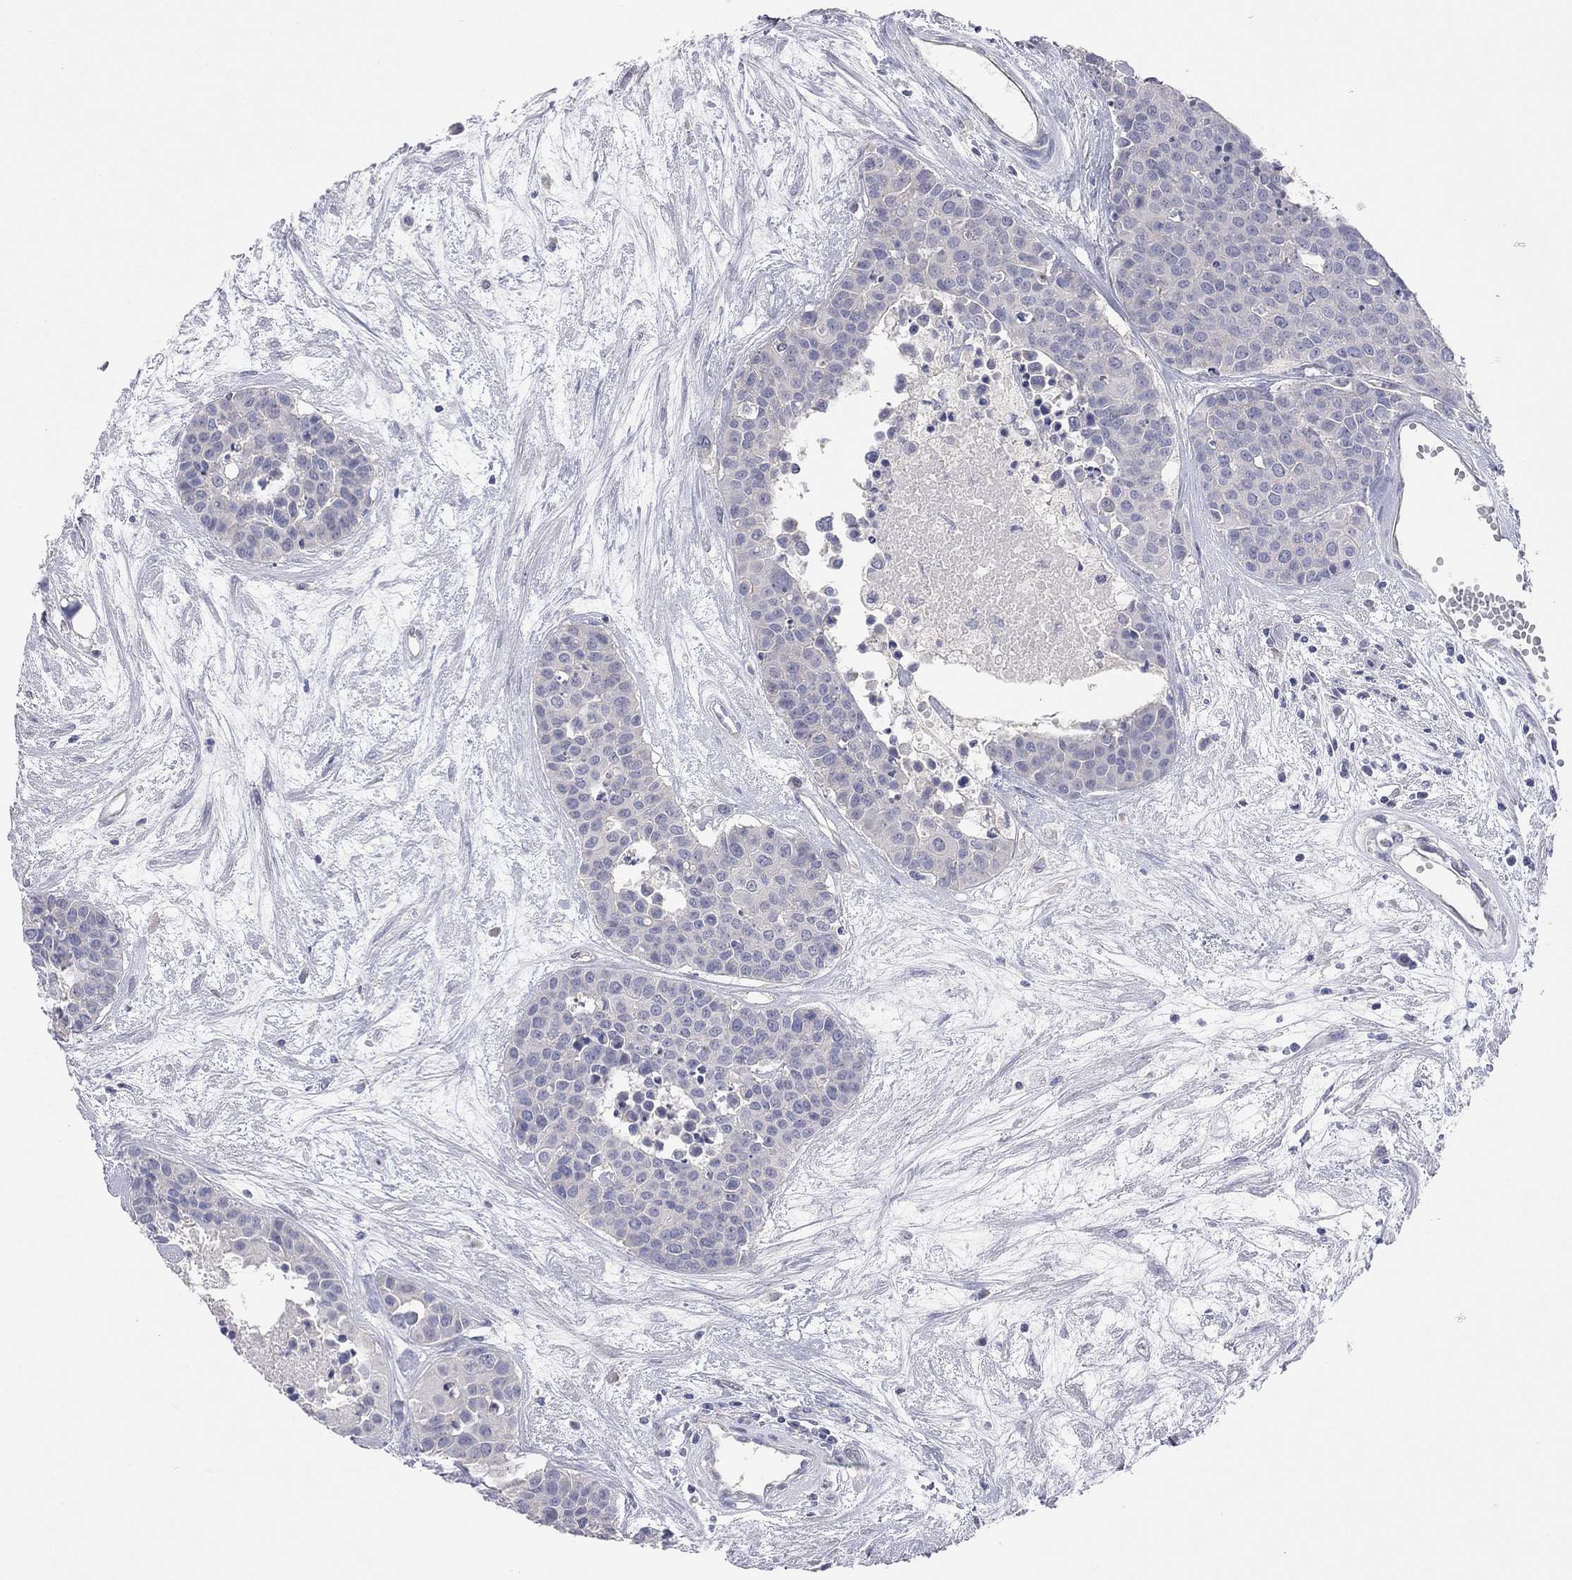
{"staining": {"intensity": "negative", "quantity": "none", "location": "none"}, "tissue": "carcinoid", "cell_type": "Tumor cells", "image_type": "cancer", "snomed": [{"axis": "morphology", "description": "Carcinoid, malignant, NOS"}, {"axis": "topography", "description": "Colon"}], "caption": "Malignant carcinoid was stained to show a protein in brown. There is no significant staining in tumor cells.", "gene": "KCNB1", "patient": {"sex": "male", "age": 81}}